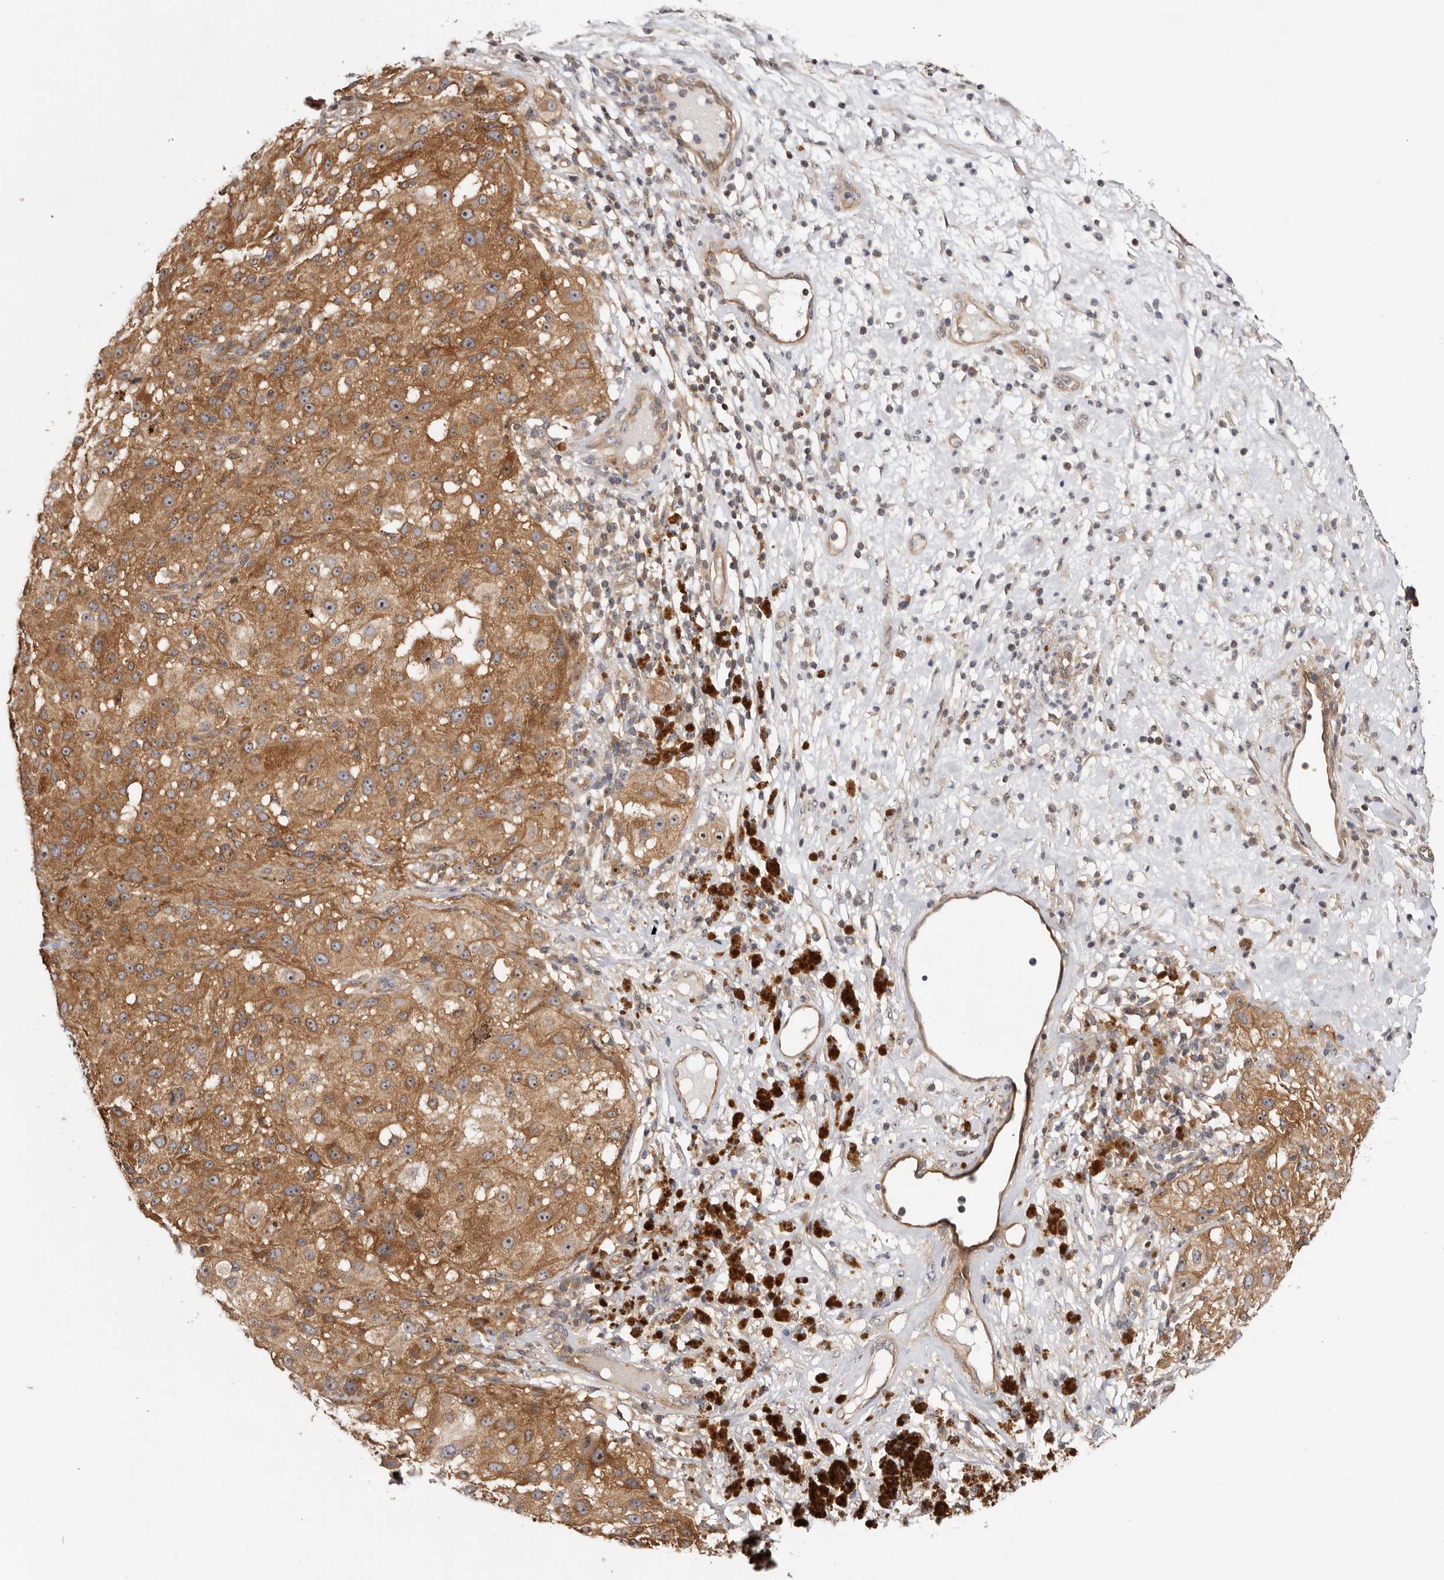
{"staining": {"intensity": "moderate", "quantity": ">75%", "location": "cytoplasmic/membranous,nuclear"}, "tissue": "melanoma", "cell_type": "Tumor cells", "image_type": "cancer", "snomed": [{"axis": "morphology", "description": "Necrosis, NOS"}, {"axis": "morphology", "description": "Malignant melanoma, NOS"}, {"axis": "topography", "description": "Skin"}], "caption": "Malignant melanoma tissue exhibits moderate cytoplasmic/membranous and nuclear expression in about >75% of tumor cells (IHC, brightfield microscopy, high magnification).", "gene": "PANK4", "patient": {"sex": "female", "age": 87}}